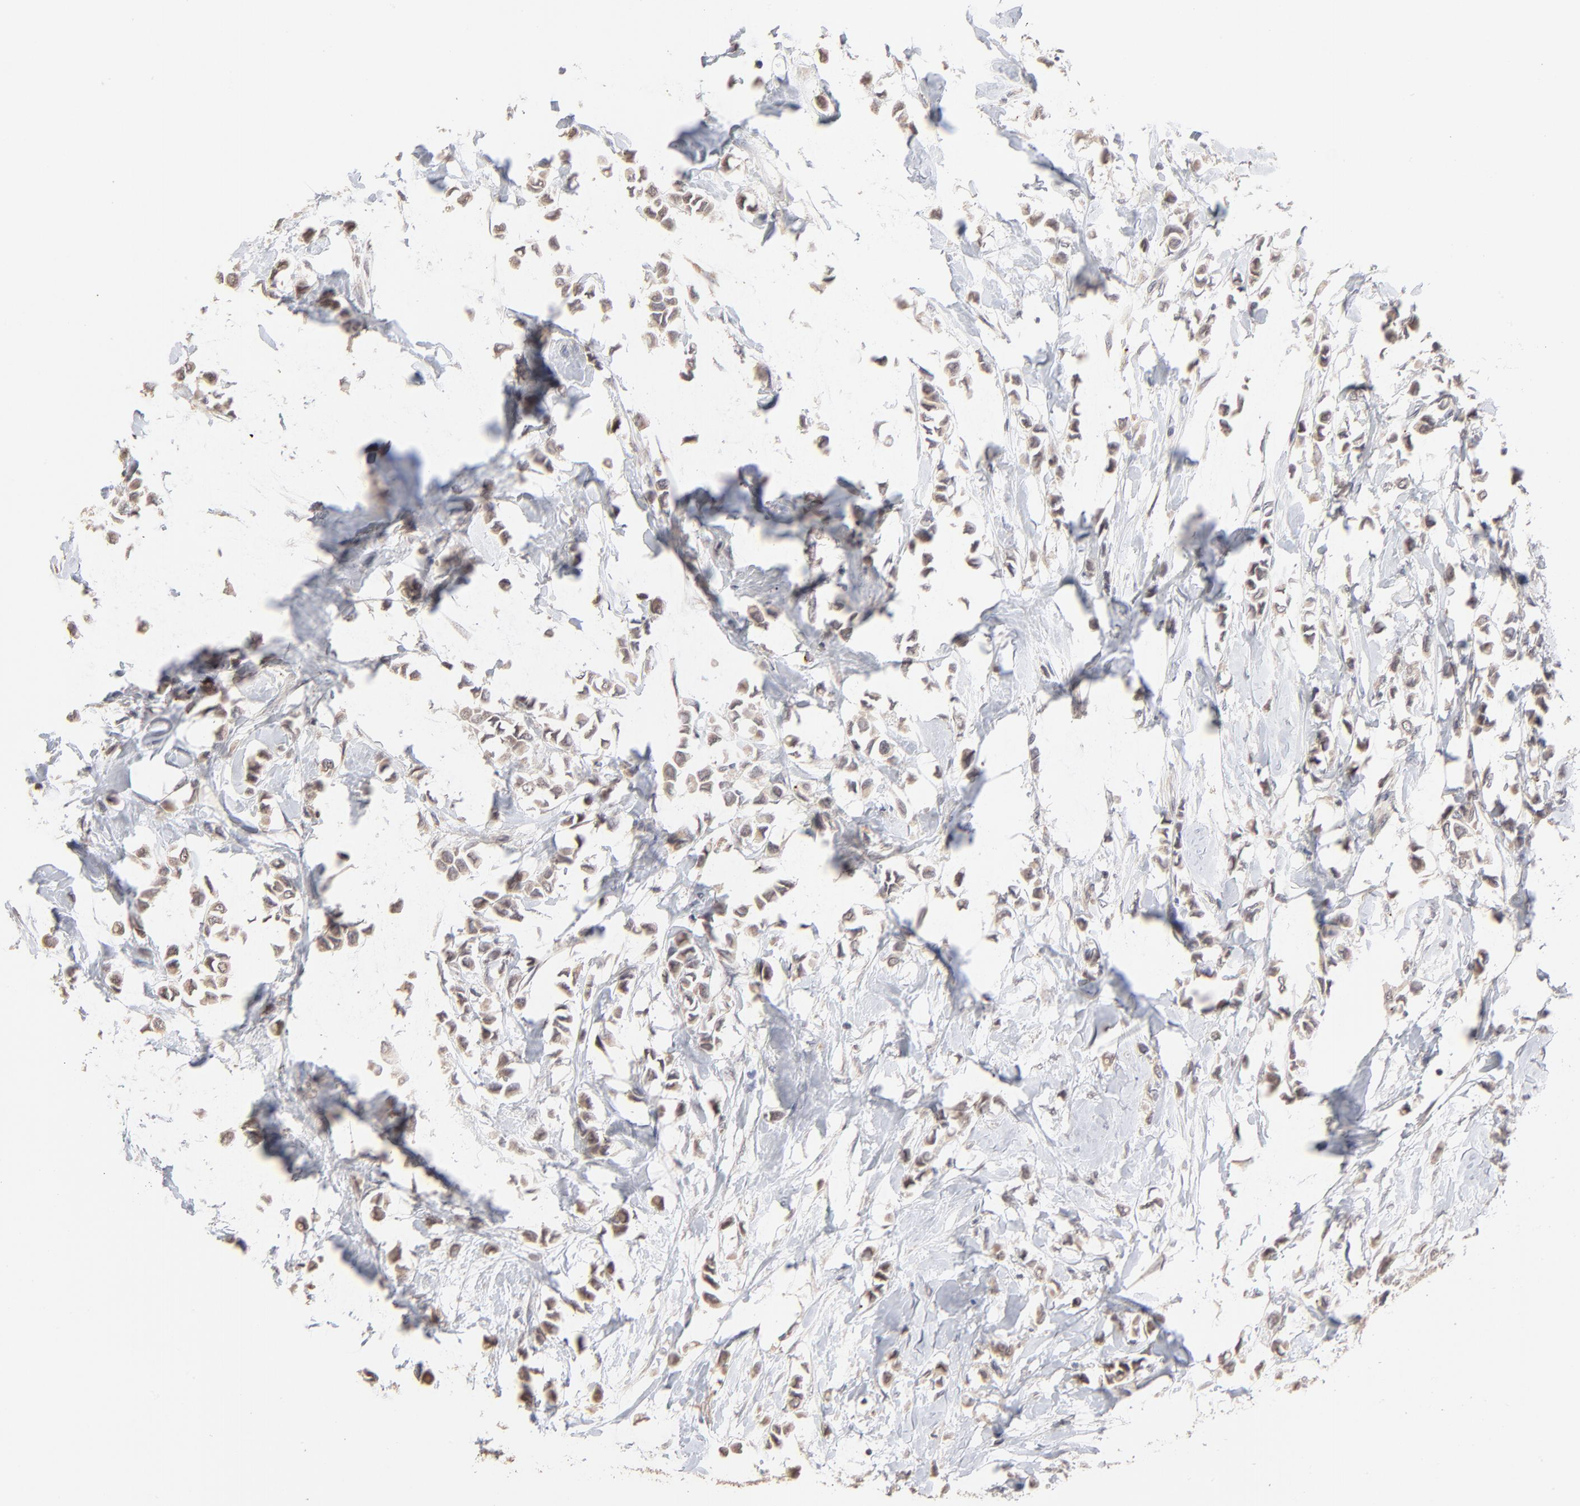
{"staining": {"intensity": "weak", "quantity": ">75%", "location": "cytoplasmic/membranous,nuclear"}, "tissue": "breast cancer", "cell_type": "Tumor cells", "image_type": "cancer", "snomed": [{"axis": "morphology", "description": "Lobular carcinoma"}, {"axis": "topography", "description": "Breast"}], "caption": "Immunohistochemistry (IHC) micrograph of breast lobular carcinoma stained for a protein (brown), which shows low levels of weak cytoplasmic/membranous and nuclear expression in approximately >75% of tumor cells.", "gene": "MSL2", "patient": {"sex": "female", "age": 51}}